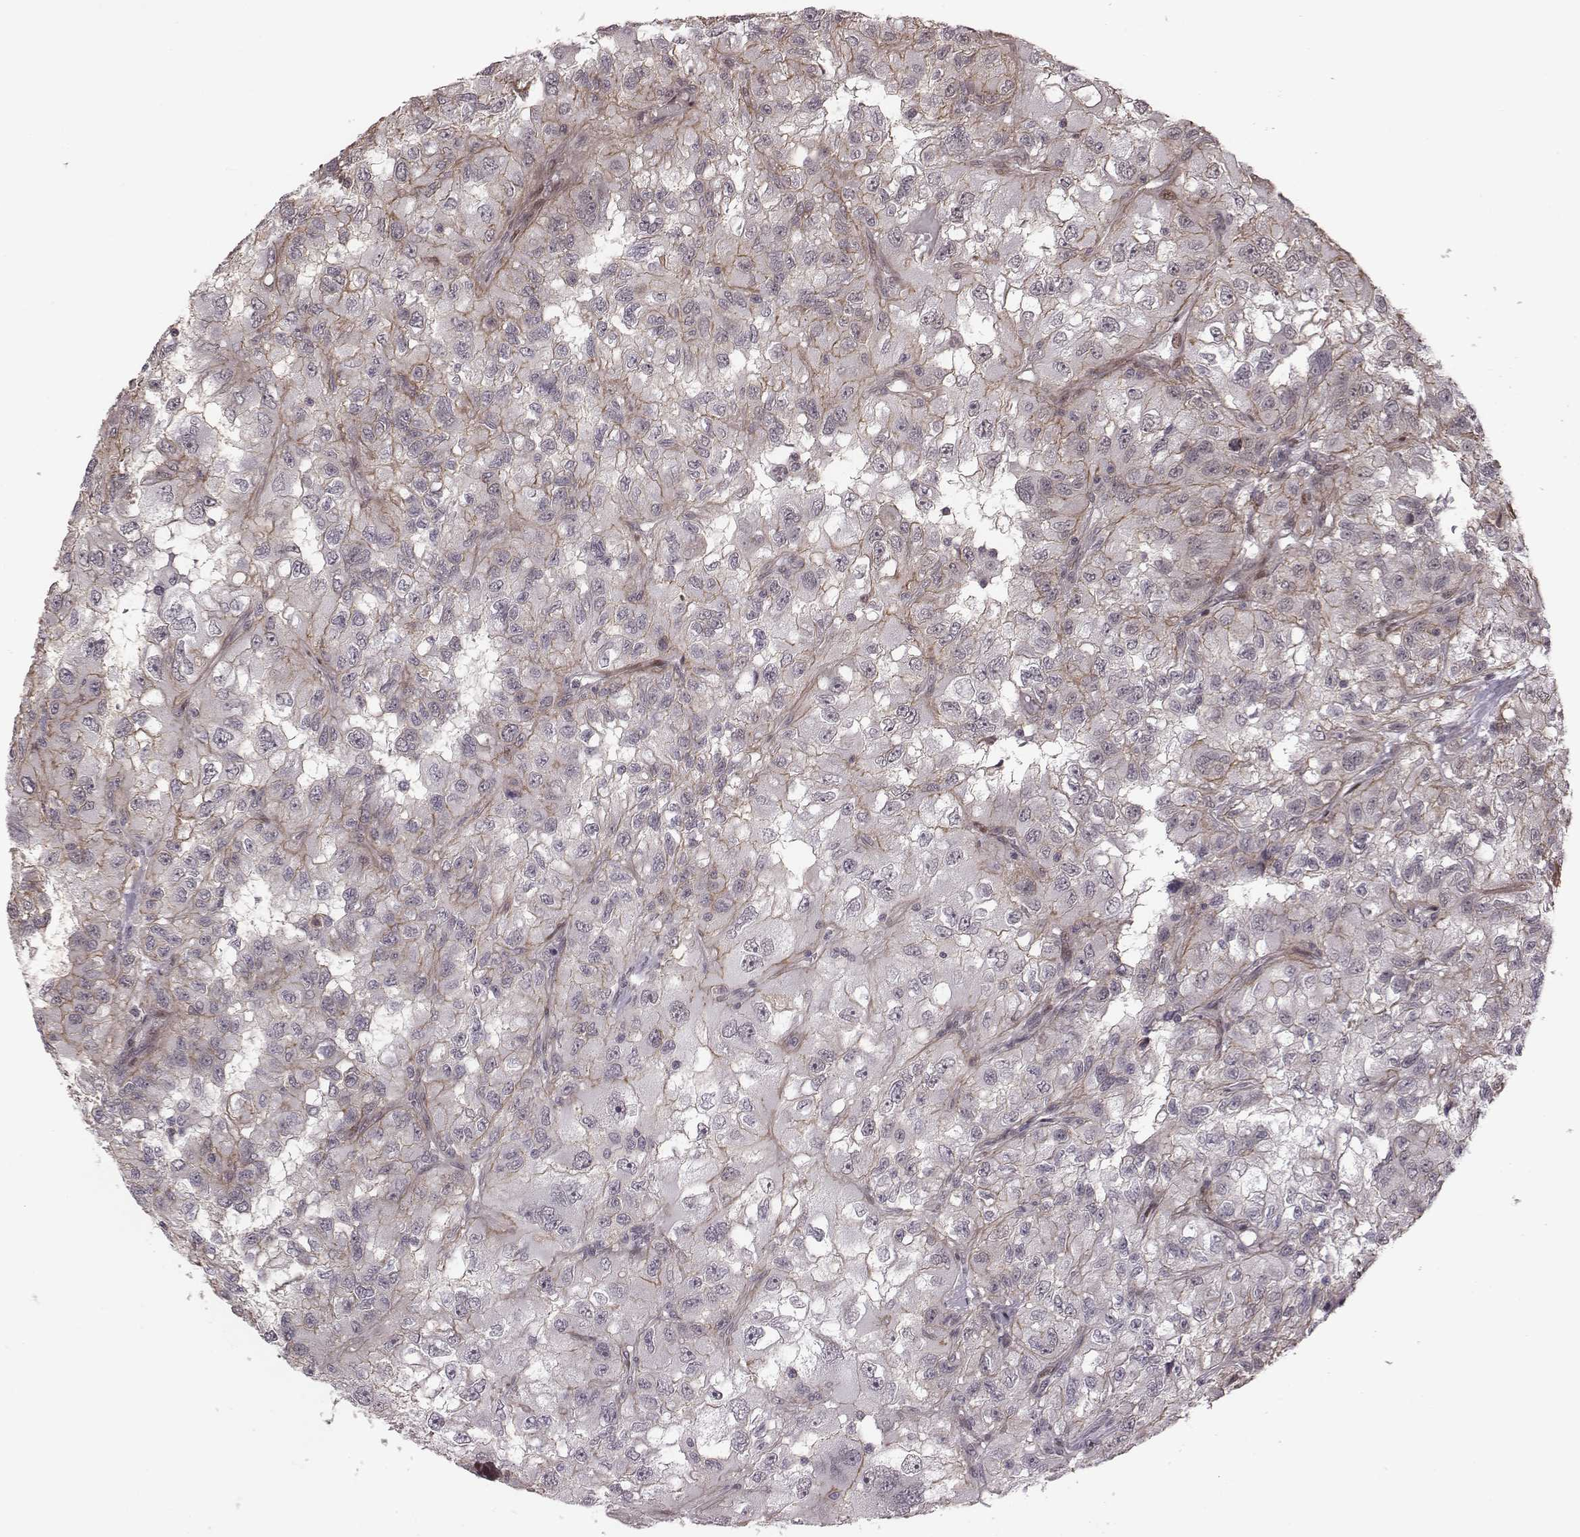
{"staining": {"intensity": "weak", "quantity": "25%-75%", "location": "cytoplasmic/membranous"}, "tissue": "renal cancer", "cell_type": "Tumor cells", "image_type": "cancer", "snomed": [{"axis": "morphology", "description": "Adenocarcinoma, NOS"}, {"axis": "topography", "description": "Kidney"}], "caption": "Protein staining of renal cancer (adenocarcinoma) tissue exhibits weak cytoplasmic/membranous positivity in approximately 25%-75% of tumor cells.", "gene": "RPL3", "patient": {"sex": "male", "age": 64}}